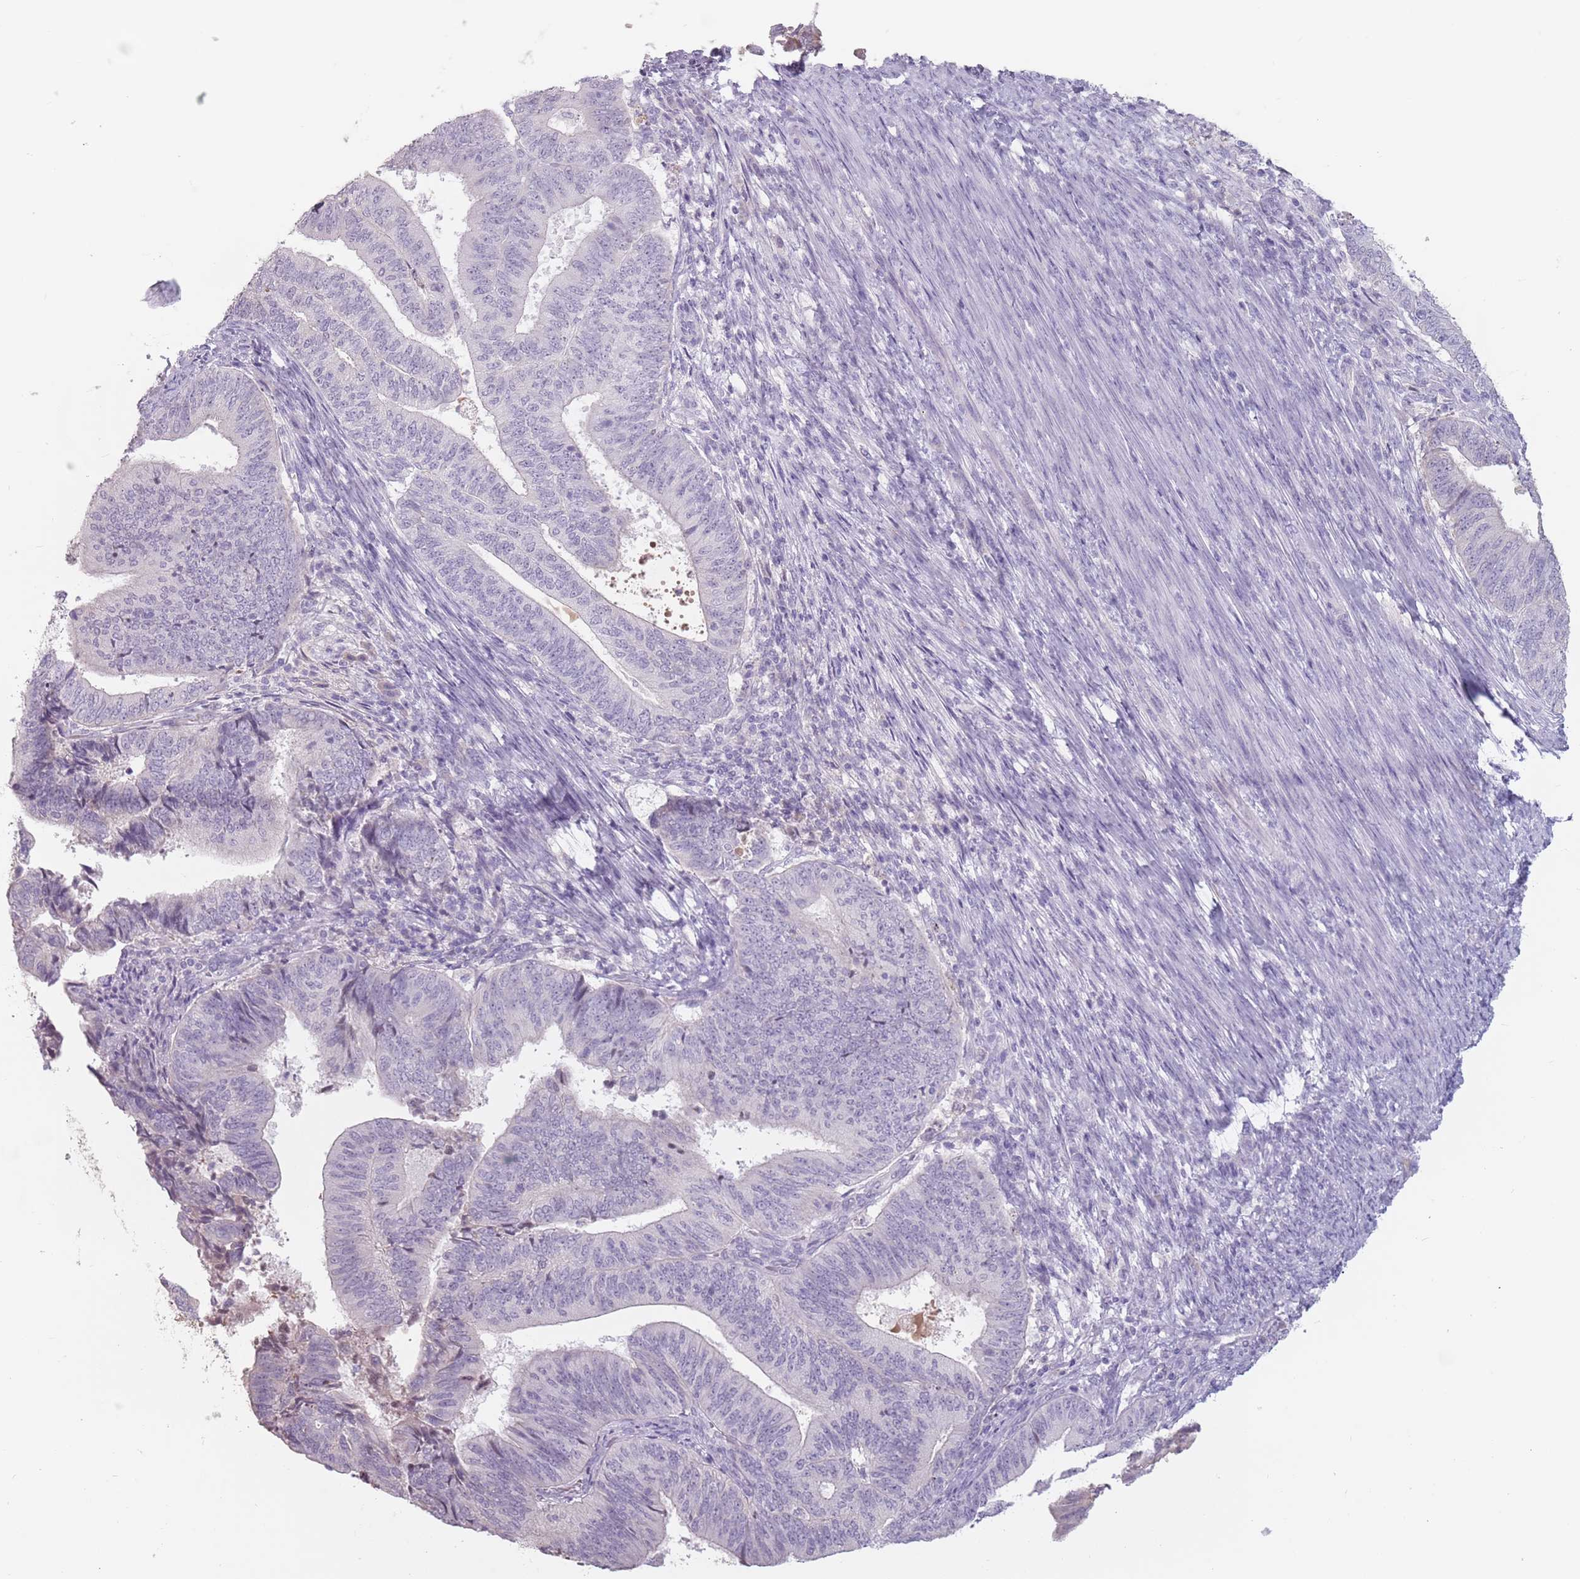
{"staining": {"intensity": "negative", "quantity": "none", "location": "none"}, "tissue": "endometrial cancer", "cell_type": "Tumor cells", "image_type": "cancer", "snomed": [{"axis": "morphology", "description": "Adenocarcinoma, NOS"}, {"axis": "topography", "description": "Endometrium"}], "caption": "IHC image of endometrial cancer stained for a protein (brown), which exhibits no positivity in tumor cells.", "gene": "CEP19", "patient": {"sex": "female", "age": 70}}